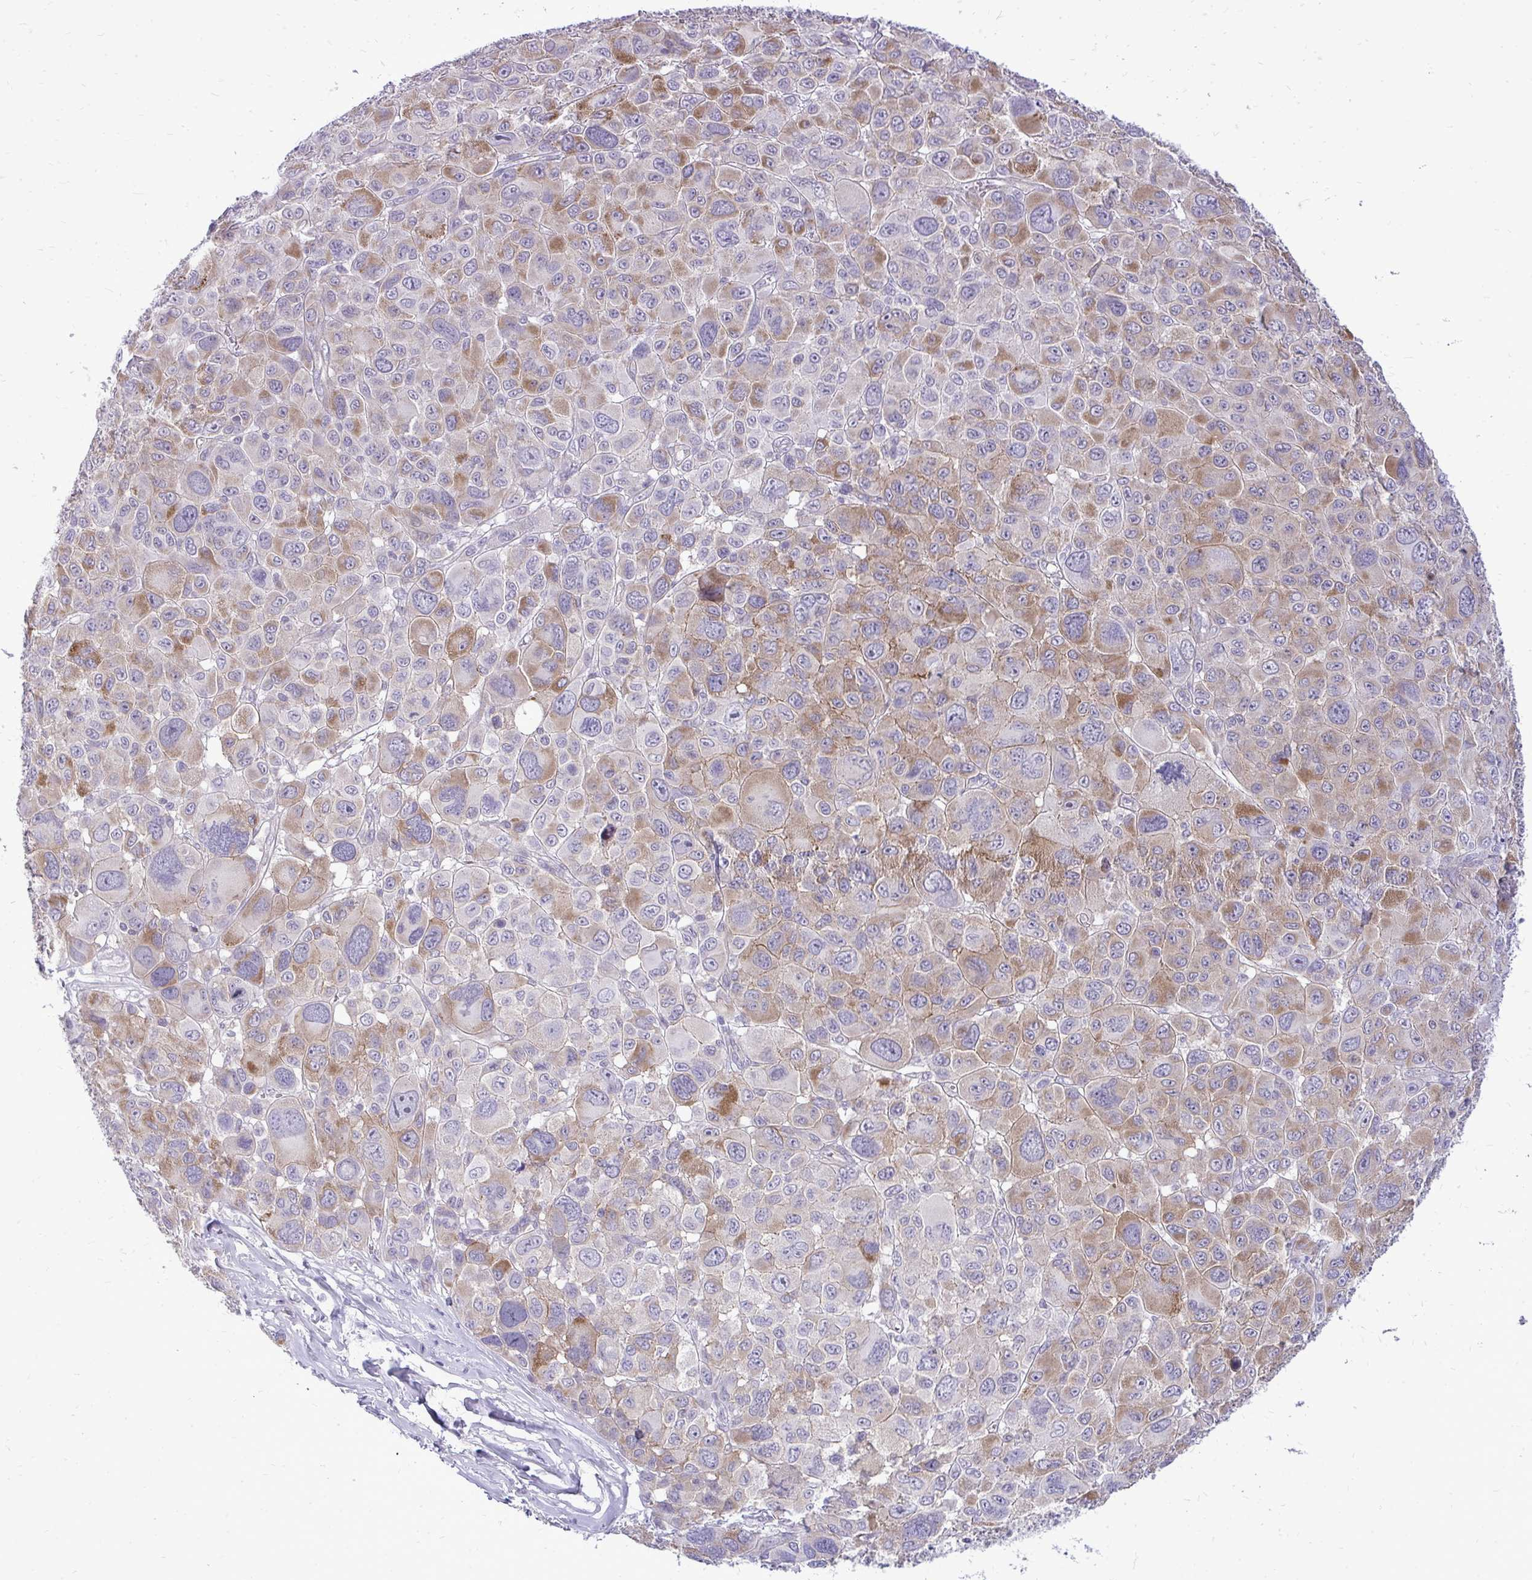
{"staining": {"intensity": "moderate", "quantity": ">75%", "location": "cytoplasmic/membranous"}, "tissue": "melanoma", "cell_type": "Tumor cells", "image_type": "cancer", "snomed": [{"axis": "morphology", "description": "Malignant melanoma, NOS"}, {"axis": "topography", "description": "Skin"}], "caption": "IHC (DAB) staining of malignant melanoma shows moderate cytoplasmic/membranous protein expression in about >75% of tumor cells.", "gene": "SPTBN2", "patient": {"sex": "female", "age": 66}}